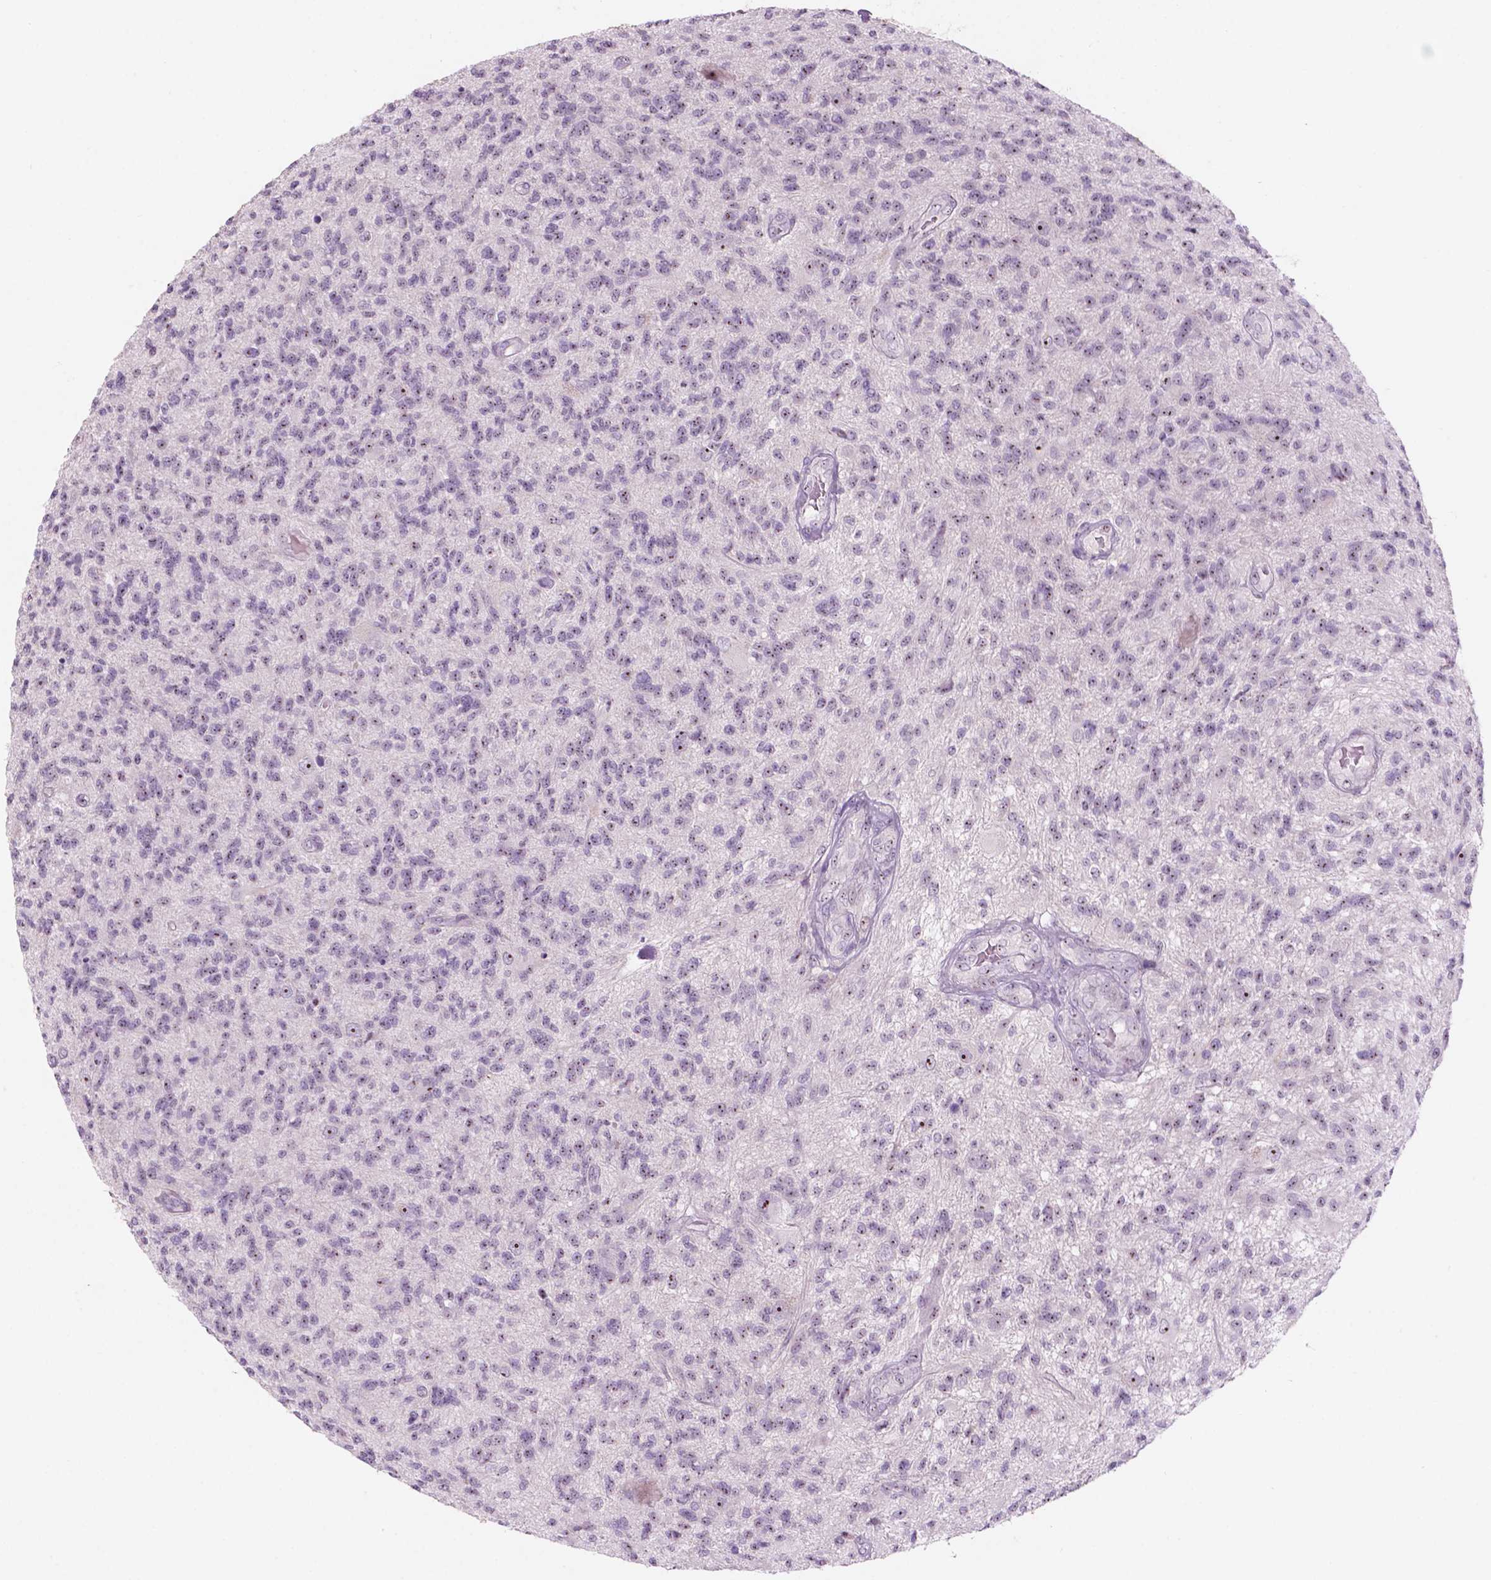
{"staining": {"intensity": "negative", "quantity": "none", "location": "none"}, "tissue": "glioma", "cell_type": "Tumor cells", "image_type": "cancer", "snomed": [{"axis": "morphology", "description": "Glioma, malignant, High grade"}, {"axis": "topography", "description": "Brain"}], "caption": "High magnification brightfield microscopy of malignant high-grade glioma stained with DAB (3,3'-diaminobenzidine) (brown) and counterstained with hematoxylin (blue): tumor cells show no significant expression. (DAB IHC visualized using brightfield microscopy, high magnification).", "gene": "ZNF853", "patient": {"sex": "male", "age": 56}}